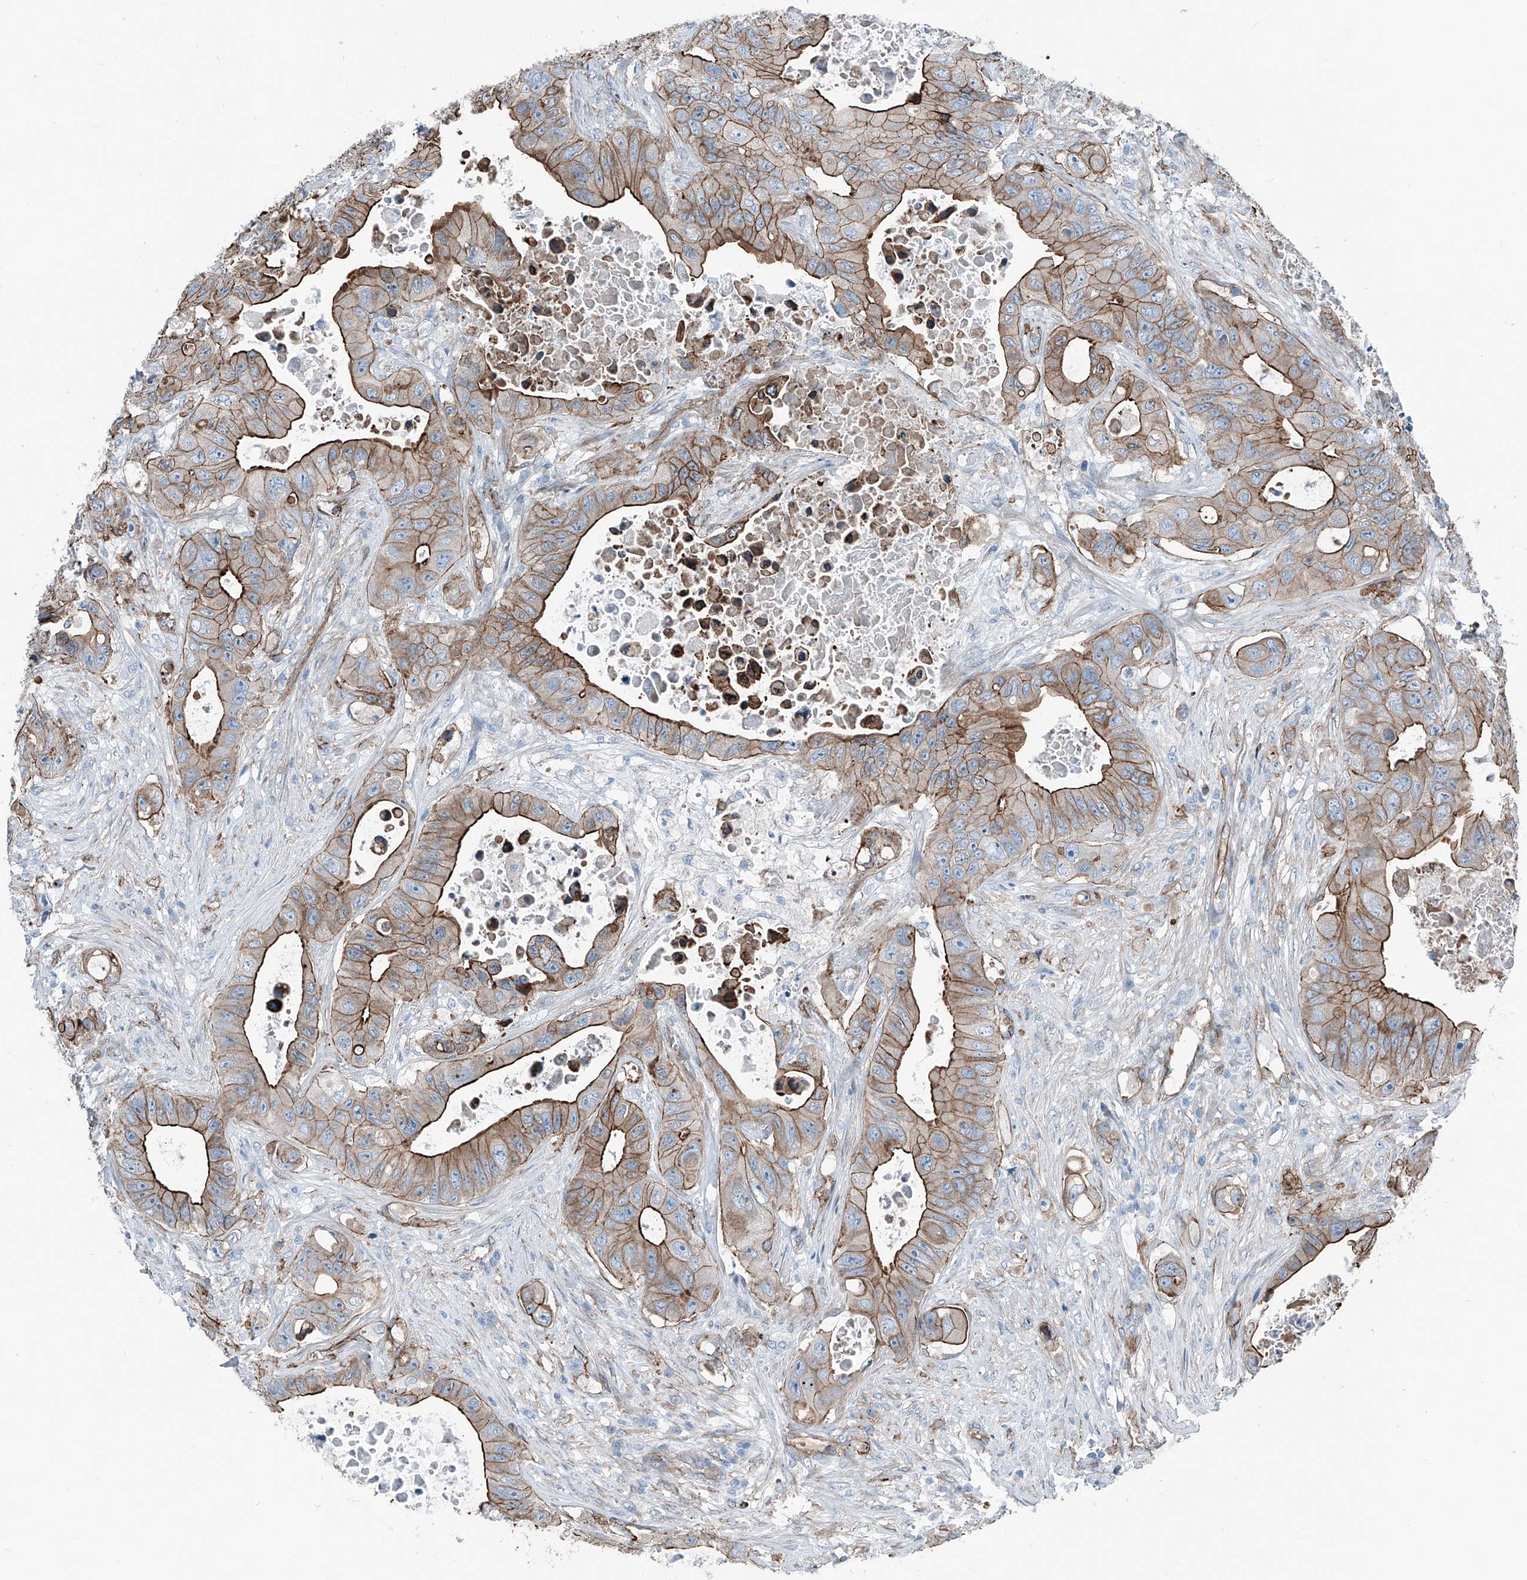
{"staining": {"intensity": "strong", "quantity": ">75%", "location": "cytoplasmic/membranous"}, "tissue": "colorectal cancer", "cell_type": "Tumor cells", "image_type": "cancer", "snomed": [{"axis": "morphology", "description": "Adenocarcinoma, NOS"}, {"axis": "topography", "description": "Colon"}], "caption": "Strong cytoplasmic/membranous protein expression is identified in approximately >75% of tumor cells in adenocarcinoma (colorectal). (DAB (3,3'-diaminobenzidine) = brown stain, brightfield microscopy at high magnification).", "gene": "THEMIS2", "patient": {"sex": "female", "age": 46}}